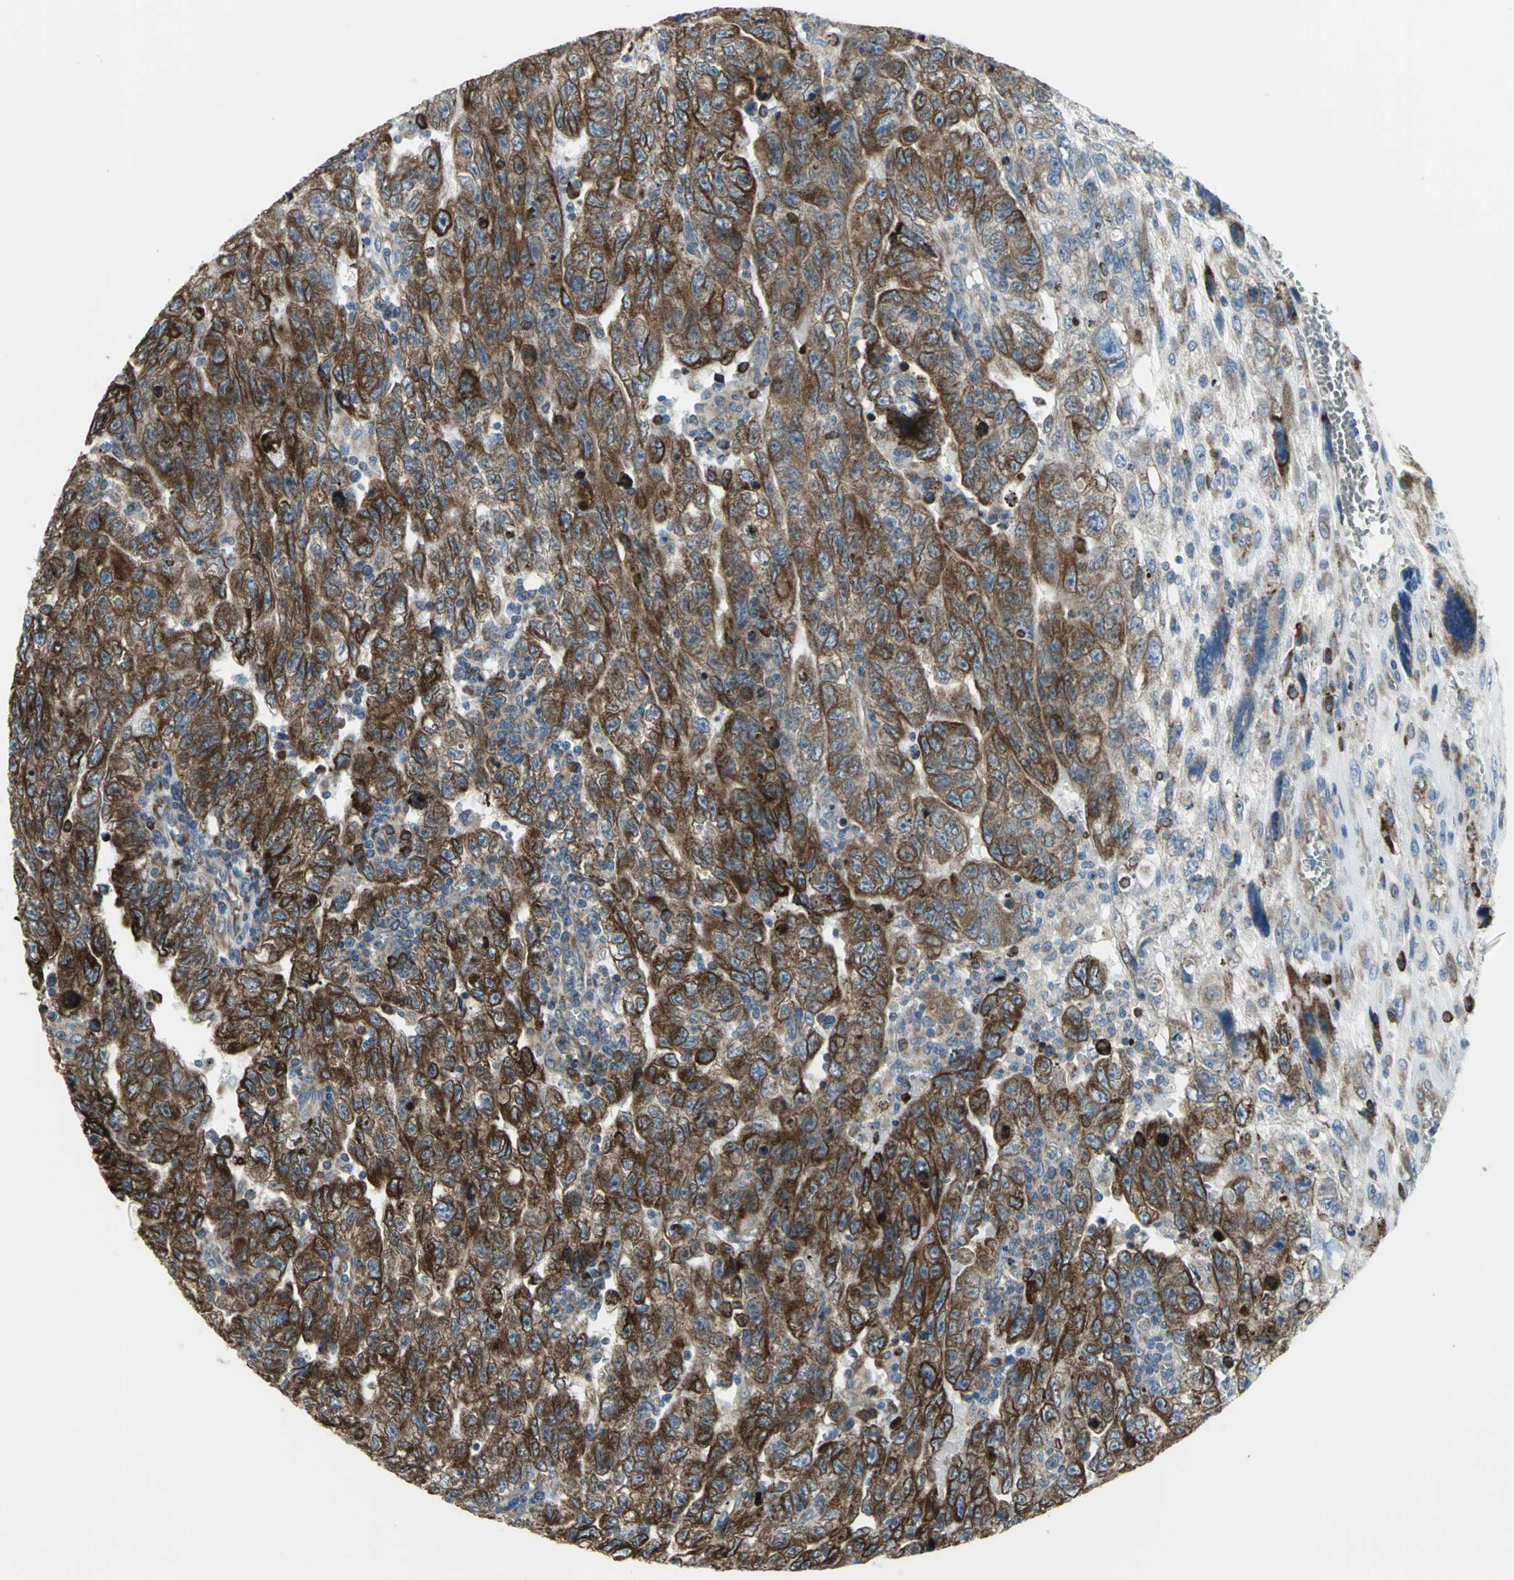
{"staining": {"intensity": "strong", "quantity": ">75%", "location": "cytoplasmic/membranous"}, "tissue": "testis cancer", "cell_type": "Tumor cells", "image_type": "cancer", "snomed": [{"axis": "morphology", "description": "Carcinoma, Embryonal, NOS"}, {"axis": "topography", "description": "Testis"}], "caption": "Immunohistochemical staining of human testis embryonal carcinoma demonstrates high levels of strong cytoplasmic/membranous protein positivity in about >75% of tumor cells.", "gene": "TULP4", "patient": {"sex": "male", "age": 28}}